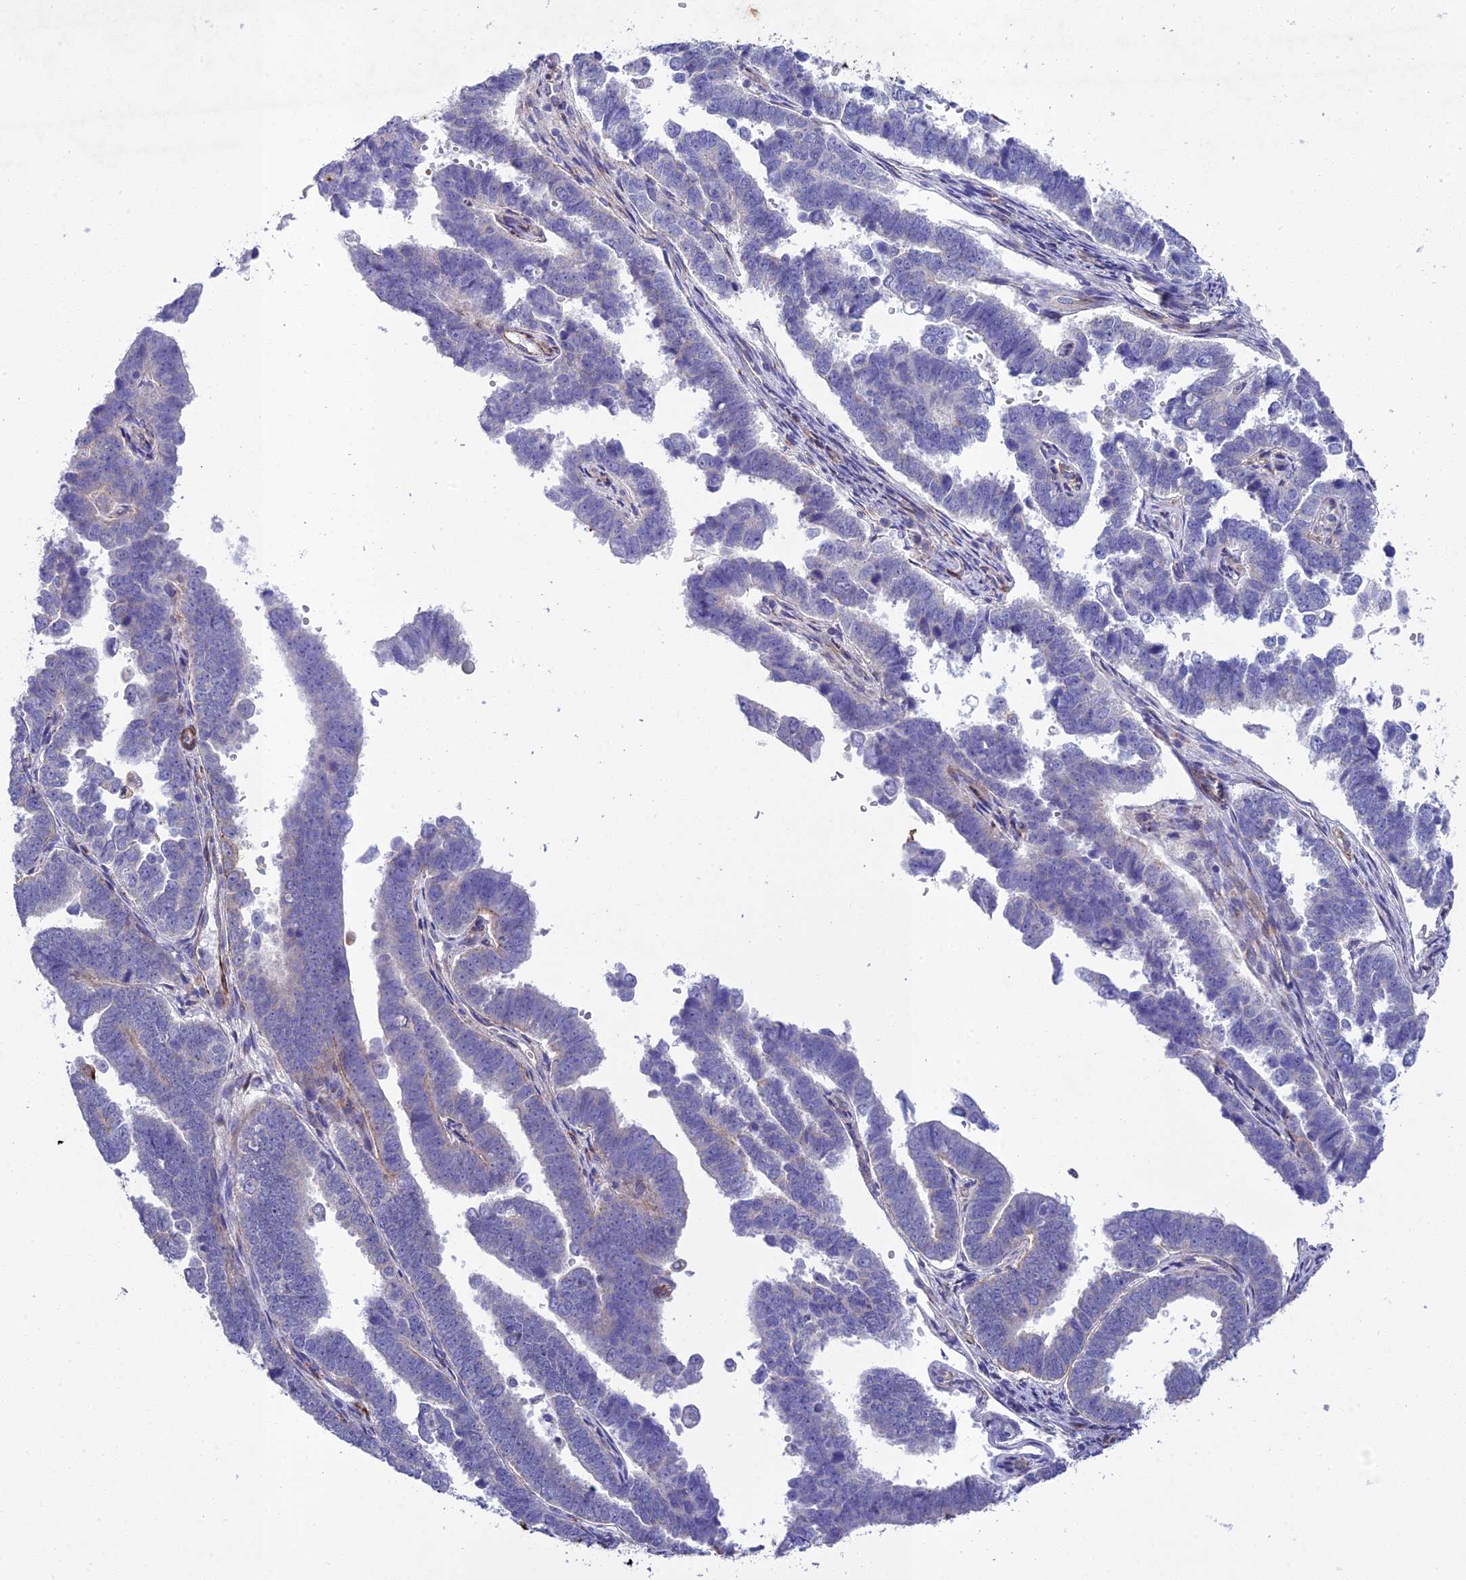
{"staining": {"intensity": "negative", "quantity": "none", "location": "none"}, "tissue": "endometrial cancer", "cell_type": "Tumor cells", "image_type": "cancer", "snomed": [{"axis": "morphology", "description": "Adenocarcinoma, NOS"}, {"axis": "topography", "description": "Endometrium"}], "caption": "A high-resolution histopathology image shows immunohistochemistry staining of endometrial cancer, which shows no significant staining in tumor cells.", "gene": "TNS1", "patient": {"sex": "female", "age": 75}}